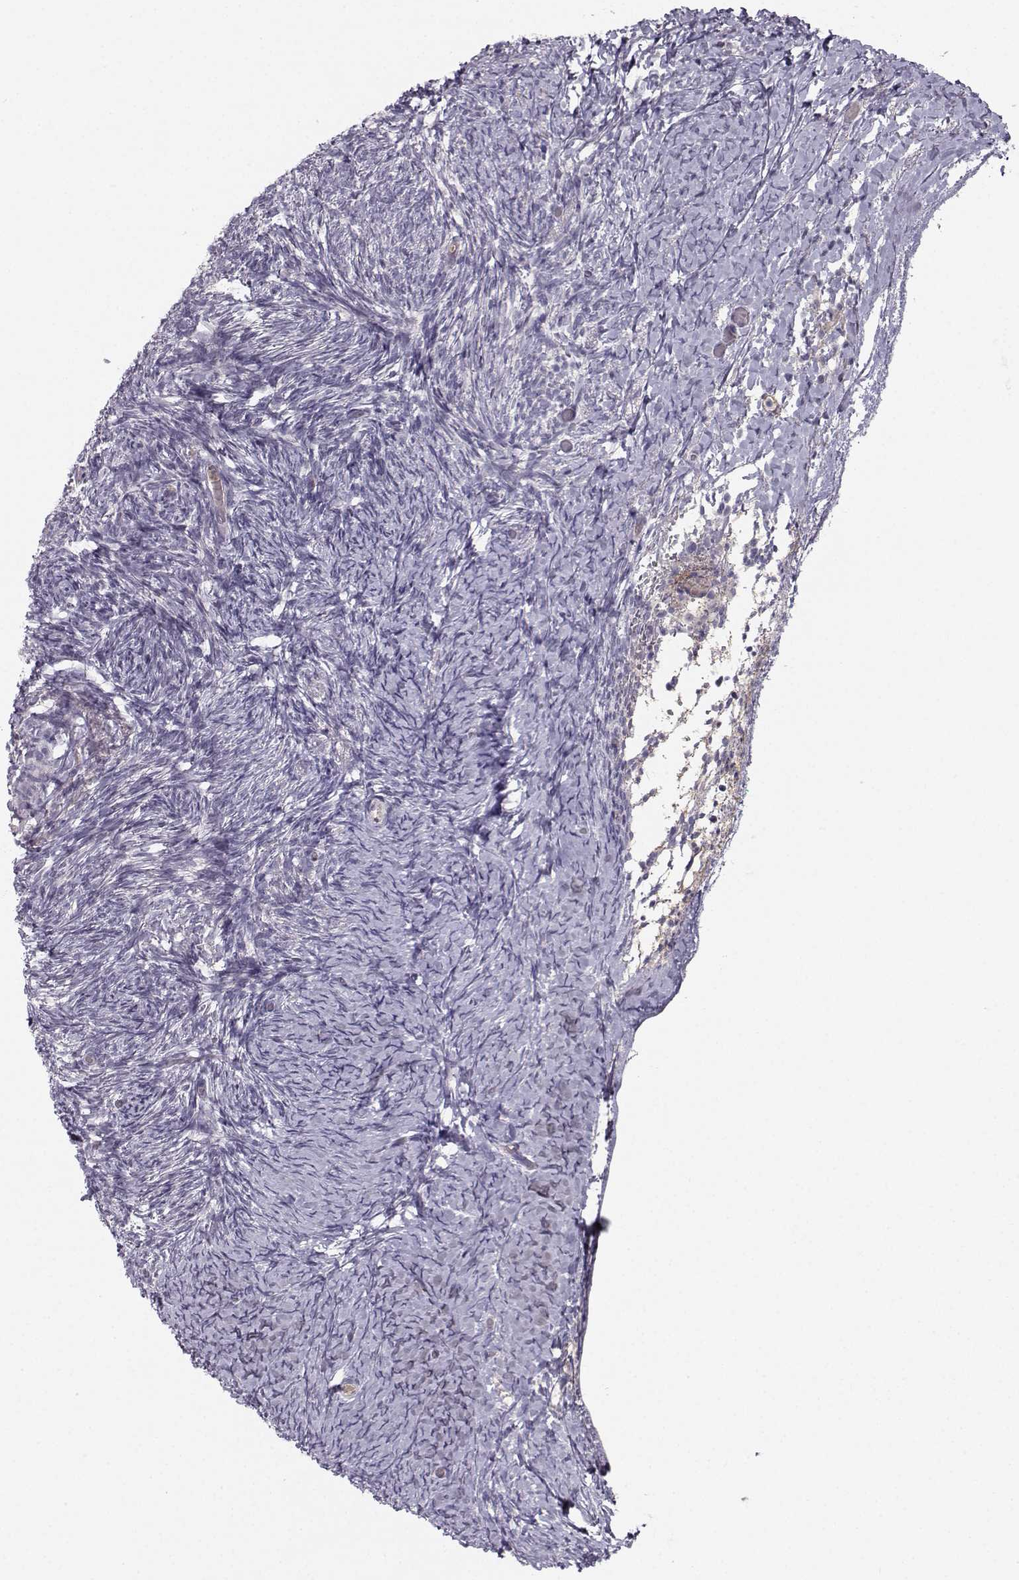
{"staining": {"intensity": "negative", "quantity": "none", "location": "none"}, "tissue": "ovary", "cell_type": "Follicle cells", "image_type": "normal", "snomed": [{"axis": "morphology", "description": "Normal tissue, NOS"}, {"axis": "topography", "description": "Ovary"}], "caption": "Immunohistochemistry micrograph of unremarkable ovary stained for a protein (brown), which shows no expression in follicle cells. (DAB IHC, high magnification).", "gene": "OPRD1", "patient": {"sex": "female", "age": 39}}